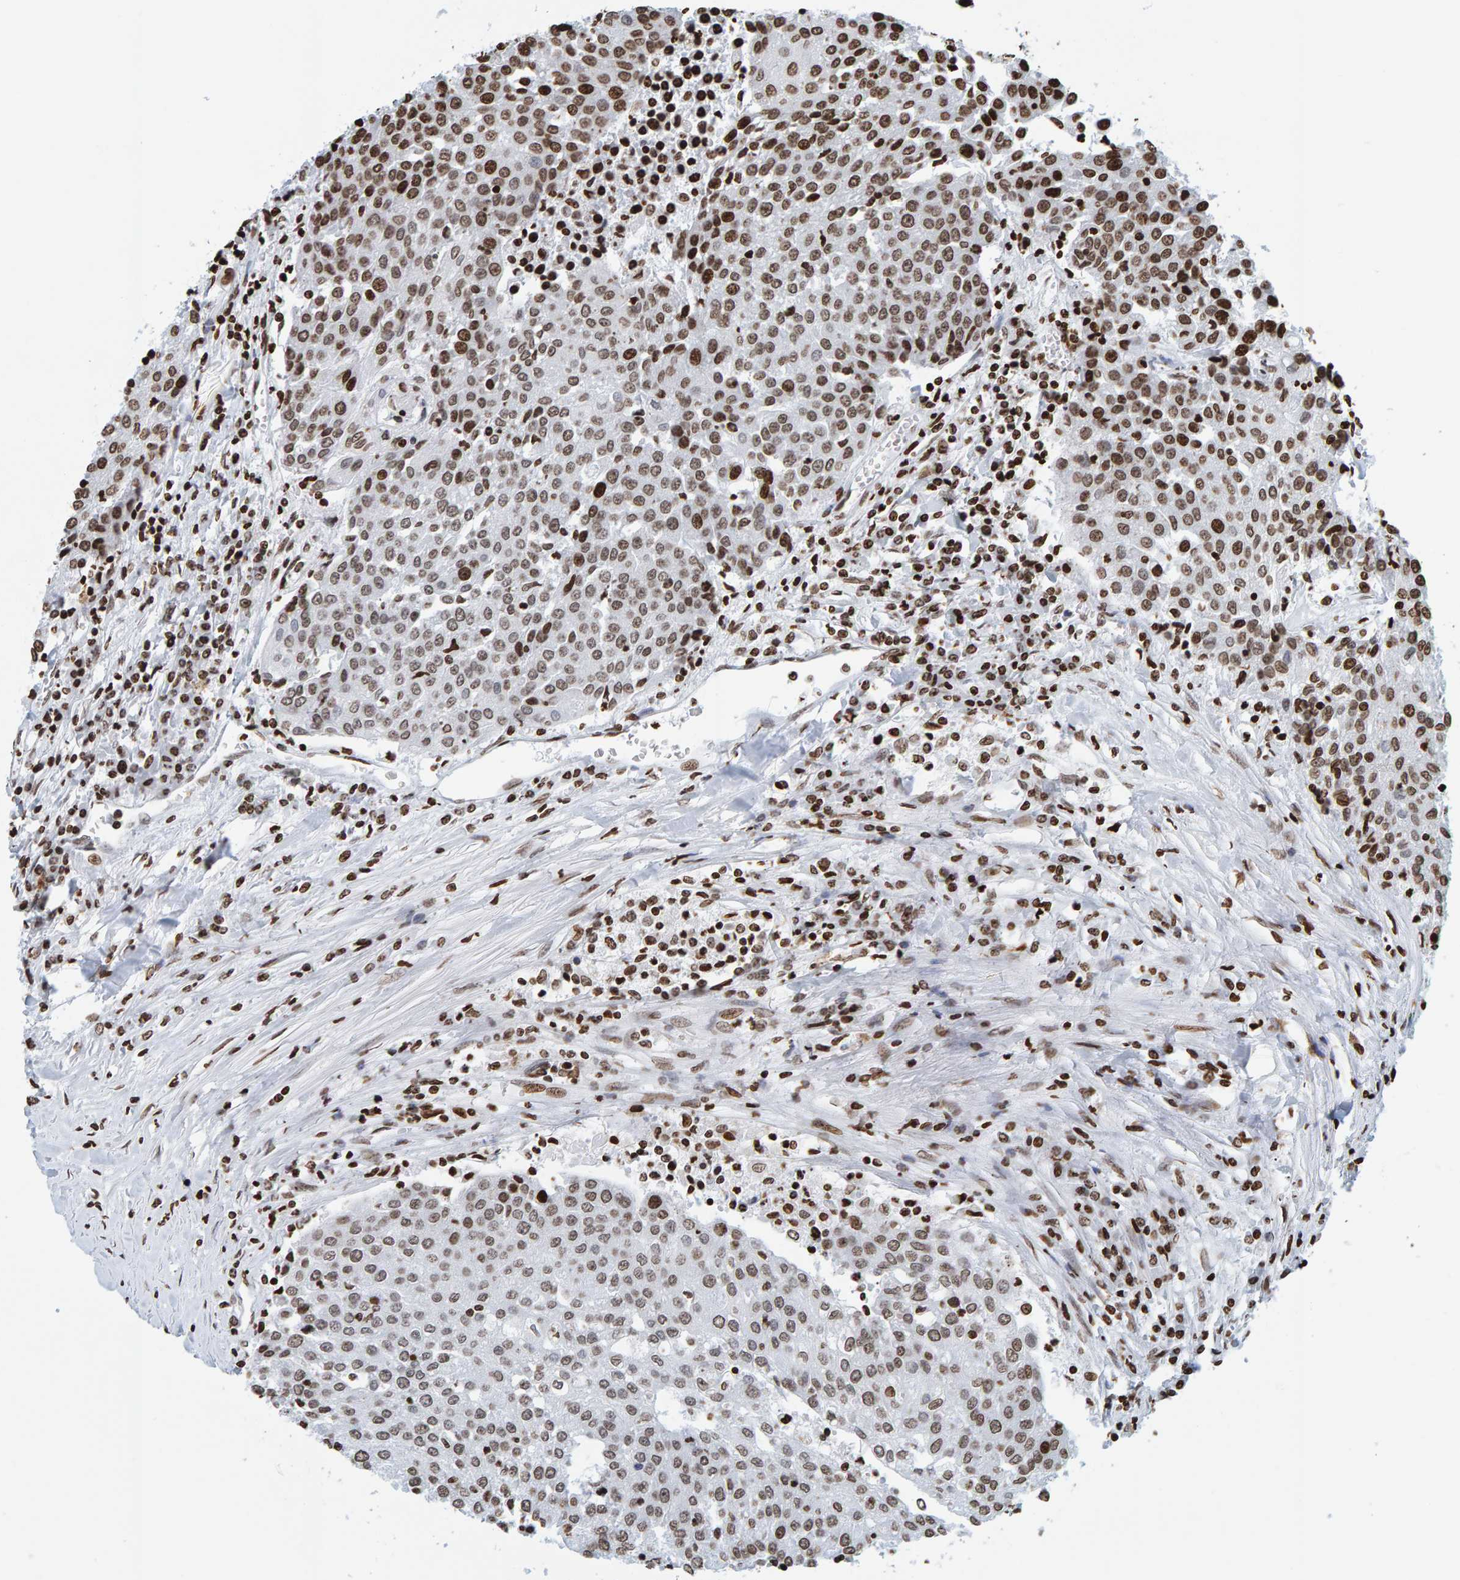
{"staining": {"intensity": "moderate", "quantity": ">75%", "location": "nuclear"}, "tissue": "urothelial cancer", "cell_type": "Tumor cells", "image_type": "cancer", "snomed": [{"axis": "morphology", "description": "Urothelial carcinoma, High grade"}, {"axis": "topography", "description": "Urinary bladder"}], "caption": "This image displays IHC staining of human high-grade urothelial carcinoma, with medium moderate nuclear expression in about >75% of tumor cells.", "gene": "BRF2", "patient": {"sex": "female", "age": 85}}